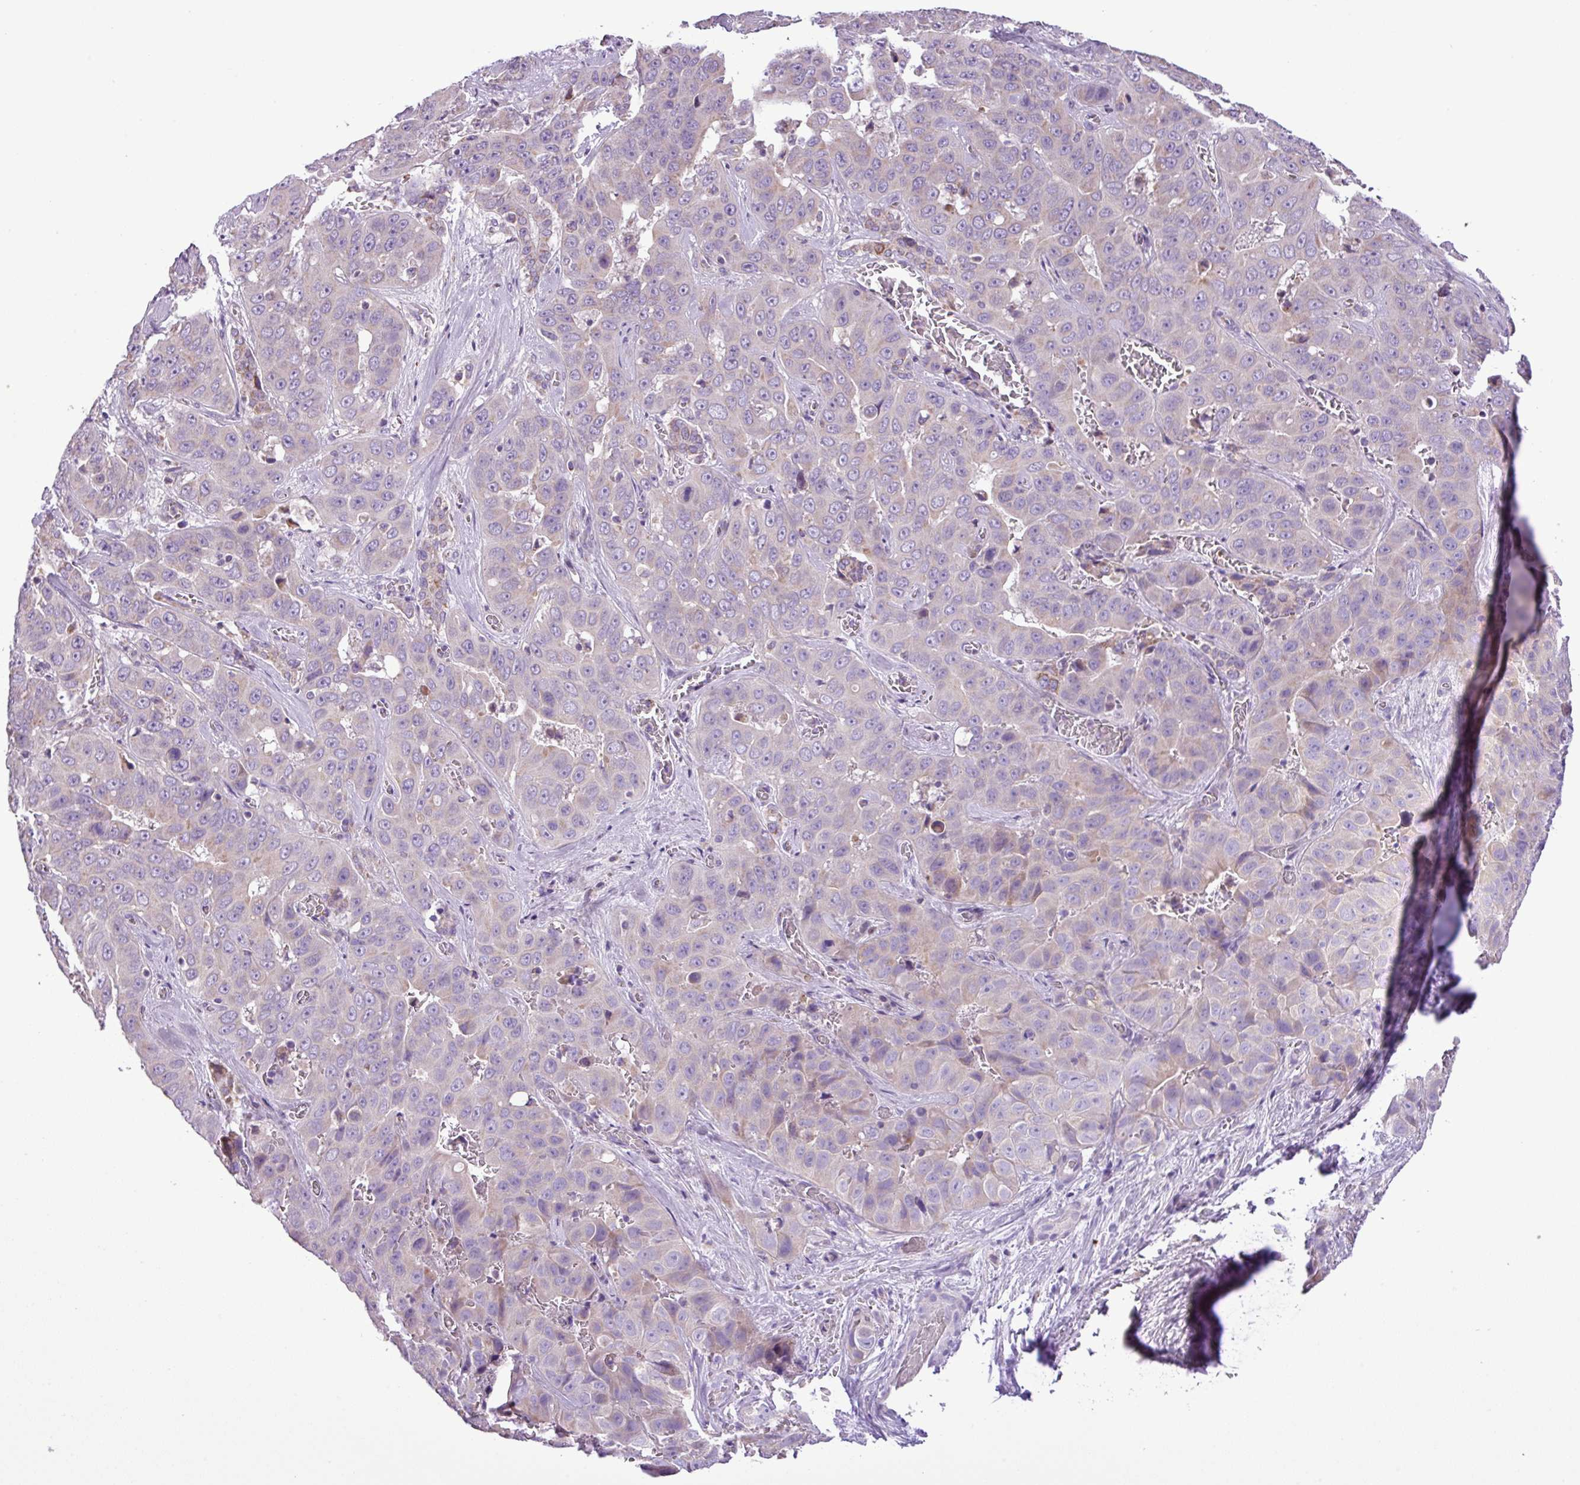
{"staining": {"intensity": "moderate", "quantity": "<25%", "location": "cytoplasmic/membranous"}, "tissue": "liver cancer", "cell_type": "Tumor cells", "image_type": "cancer", "snomed": [{"axis": "morphology", "description": "Cholangiocarcinoma"}, {"axis": "topography", "description": "Liver"}], "caption": "Brown immunohistochemical staining in human liver cancer reveals moderate cytoplasmic/membranous expression in about <25% of tumor cells. The staining was performed using DAB (3,3'-diaminobenzidine) to visualize the protein expression in brown, while the nuclei were stained in blue with hematoxylin (Magnification: 20x).", "gene": "FAM183A", "patient": {"sex": "female", "age": 52}}